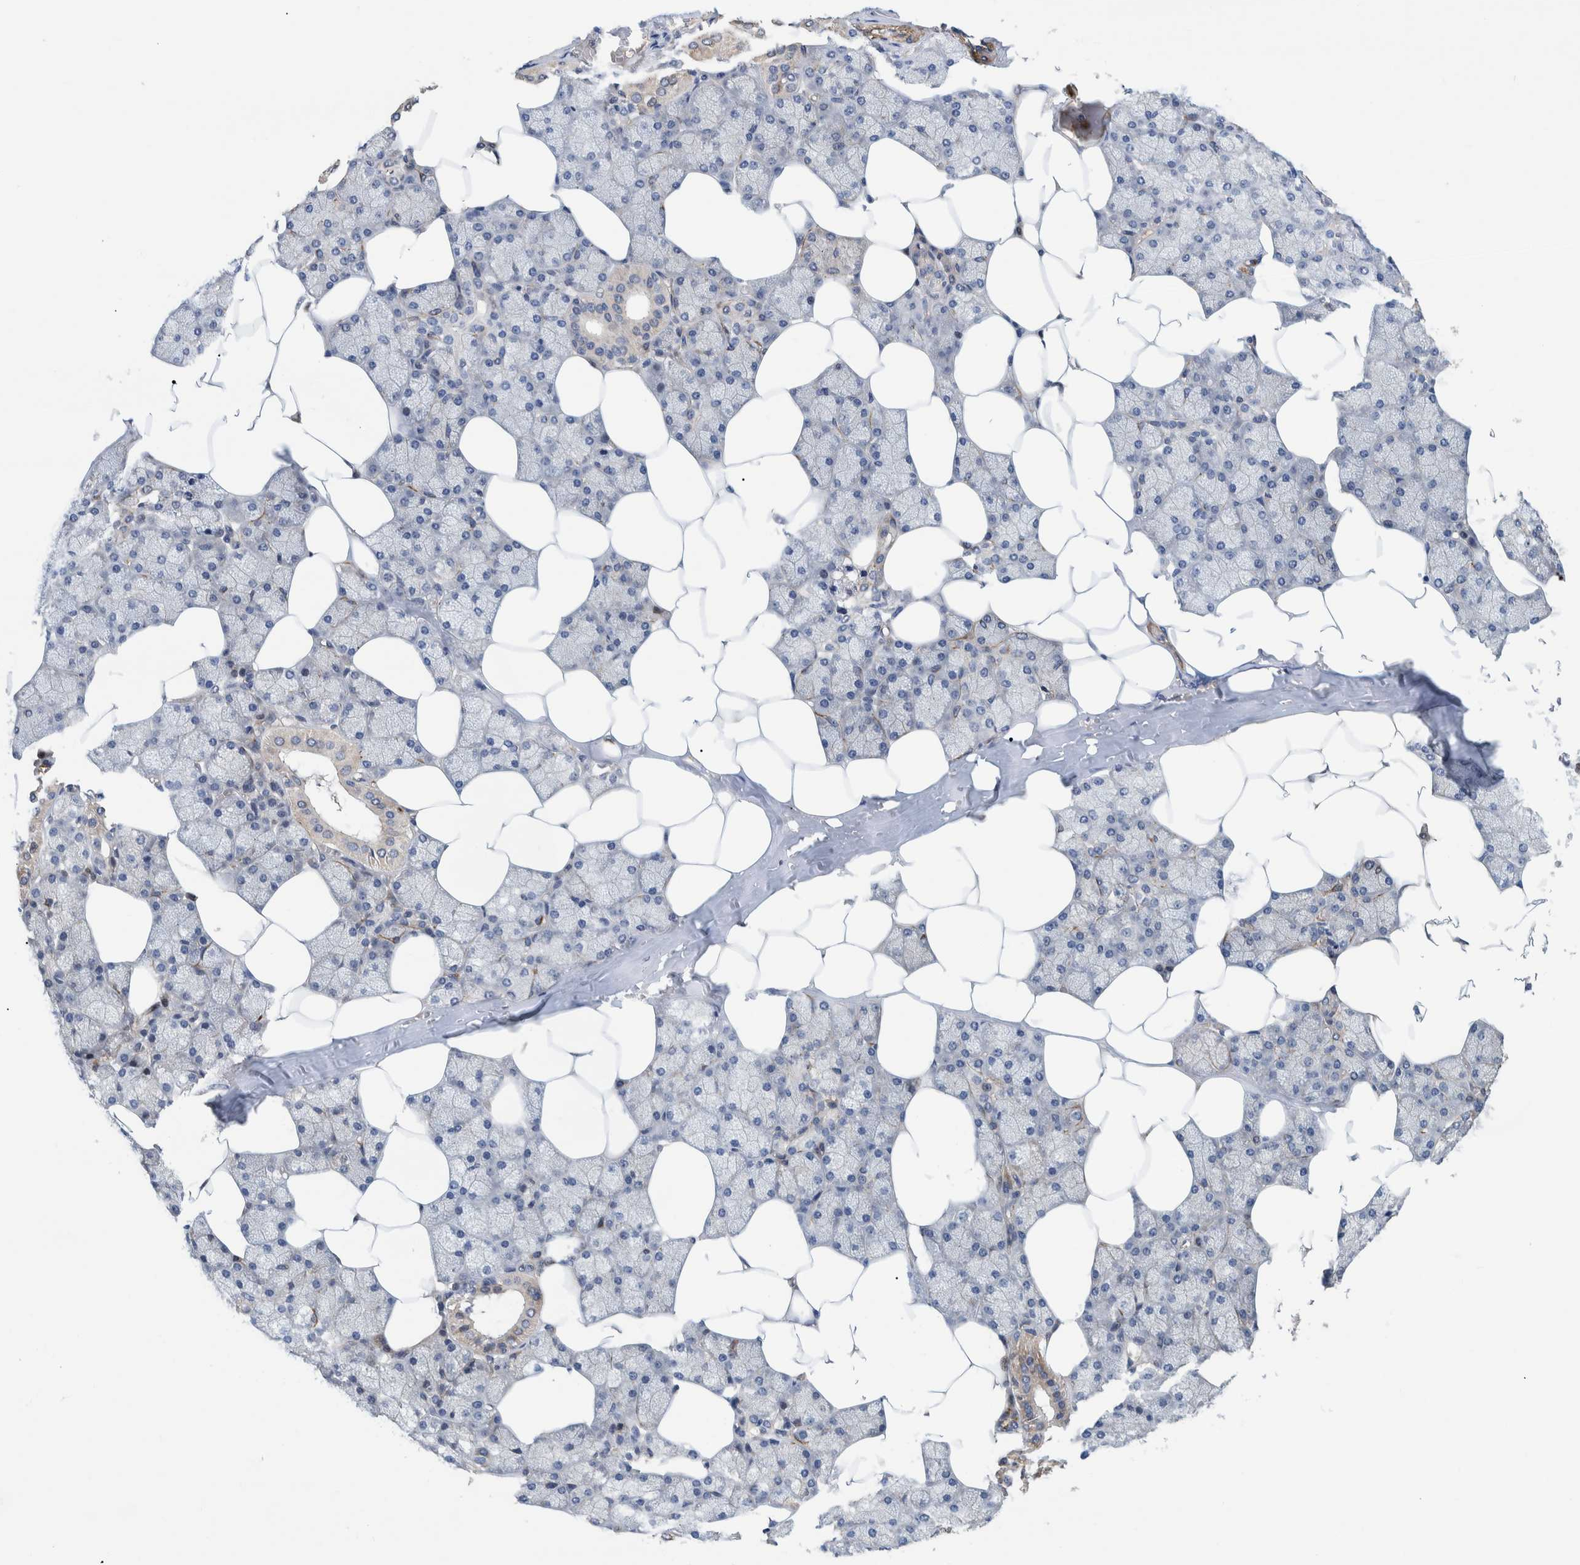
{"staining": {"intensity": "weak", "quantity": ">75%", "location": "cytoplasmic/membranous"}, "tissue": "salivary gland", "cell_type": "Glandular cells", "image_type": "normal", "snomed": [{"axis": "morphology", "description": "Normal tissue, NOS"}, {"axis": "topography", "description": "Salivary gland"}], "caption": "Immunohistochemistry photomicrograph of normal salivary gland: salivary gland stained using immunohistochemistry exhibits low levels of weak protein expression localized specifically in the cytoplasmic/membranous of glandular cells, appearing as a cytoplasmic/membranous brown color.", "gene": "GRPEL2", "patient": {"sex": "male", "age": 62}}